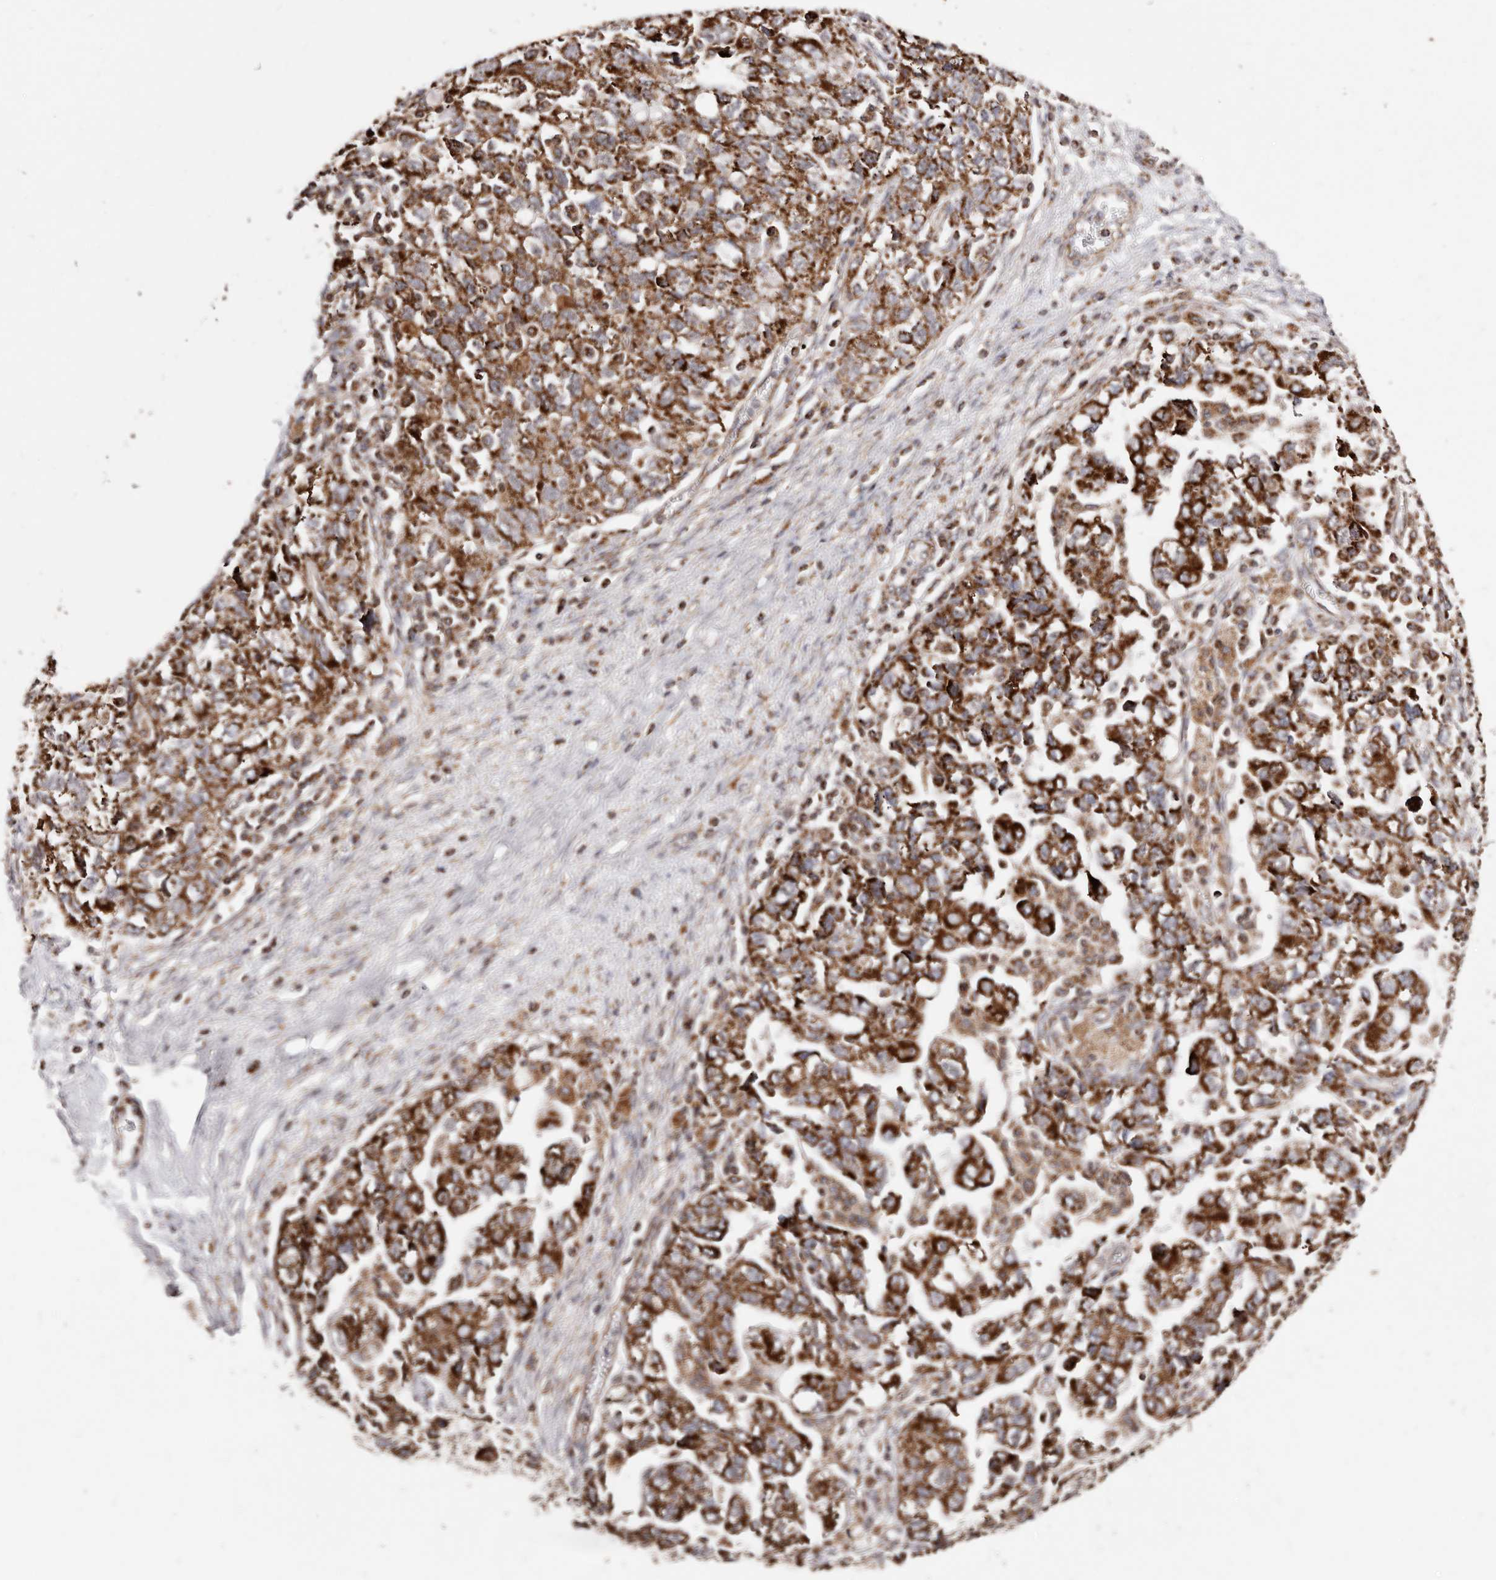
{"staining": {"intensity": "strong", "quantity": ">75%", "location": "cytoplasmic/membranous"}, "tissue": "ovarian cancer", "cell_type": "Tumor cells", "image_type": "cancer", "snomed": [{"axis": "morphology", "description": "Carcinoma, NOS"}, {"axis": "morphology", "description": "Cystadenocarcinoma, serous, NOS"}, {"axis": "topography", "description": "Ovary"}], "caption": "Protein analysis of ovarian cancer tissue exhibits strong cytoplasmic/membranous positivity in approximately >75% of tumor cells.", "gene": "PRKACB", "patient": {"sex": "female", "age": 69}}